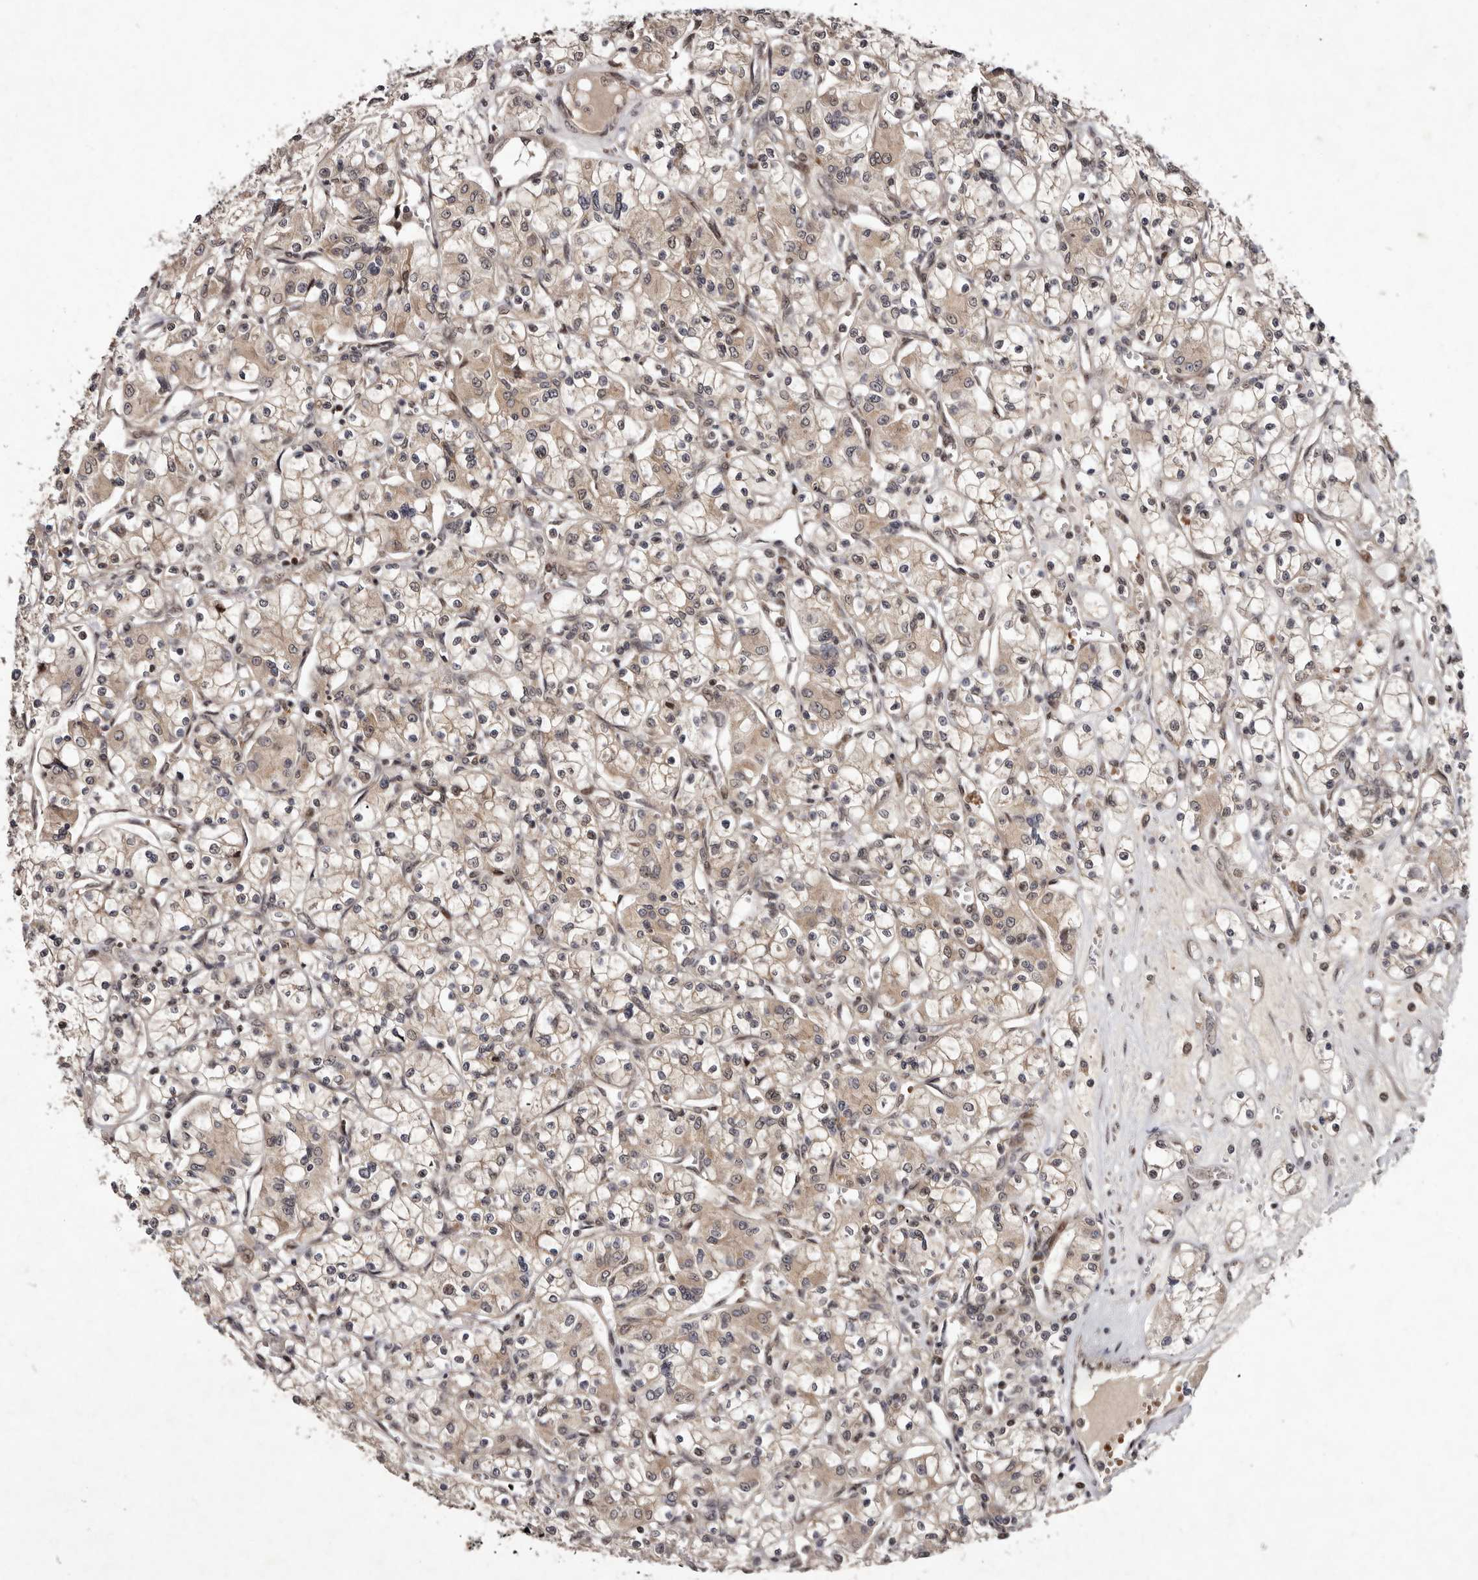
{"staining": {"intensity": "weak", "quantity": "25%-75%", "location": "cytoplasmic/membranous,nuclear"}, "tissue": "renal cancer", "cell_type": "Tumor cells", "image_type": "cancer", "snomed": [{"axis": "morphology", "description": "Adenocarcinoma, NOS"}, {"axis": "topography", "description": "Kidney"}], "caption": "A brown stain shows weak cytoplasmic/membranous and nuclear staining of a protein in renal cancer tumor cells. The staining was performed using DAB (3,3'-diaminobenzidine), with brown indicating positive protein expression. Nuclei are stained blue with hematoxylin.", "gene": "ABL1", "patient": {"sex": "female", "age": 59}}